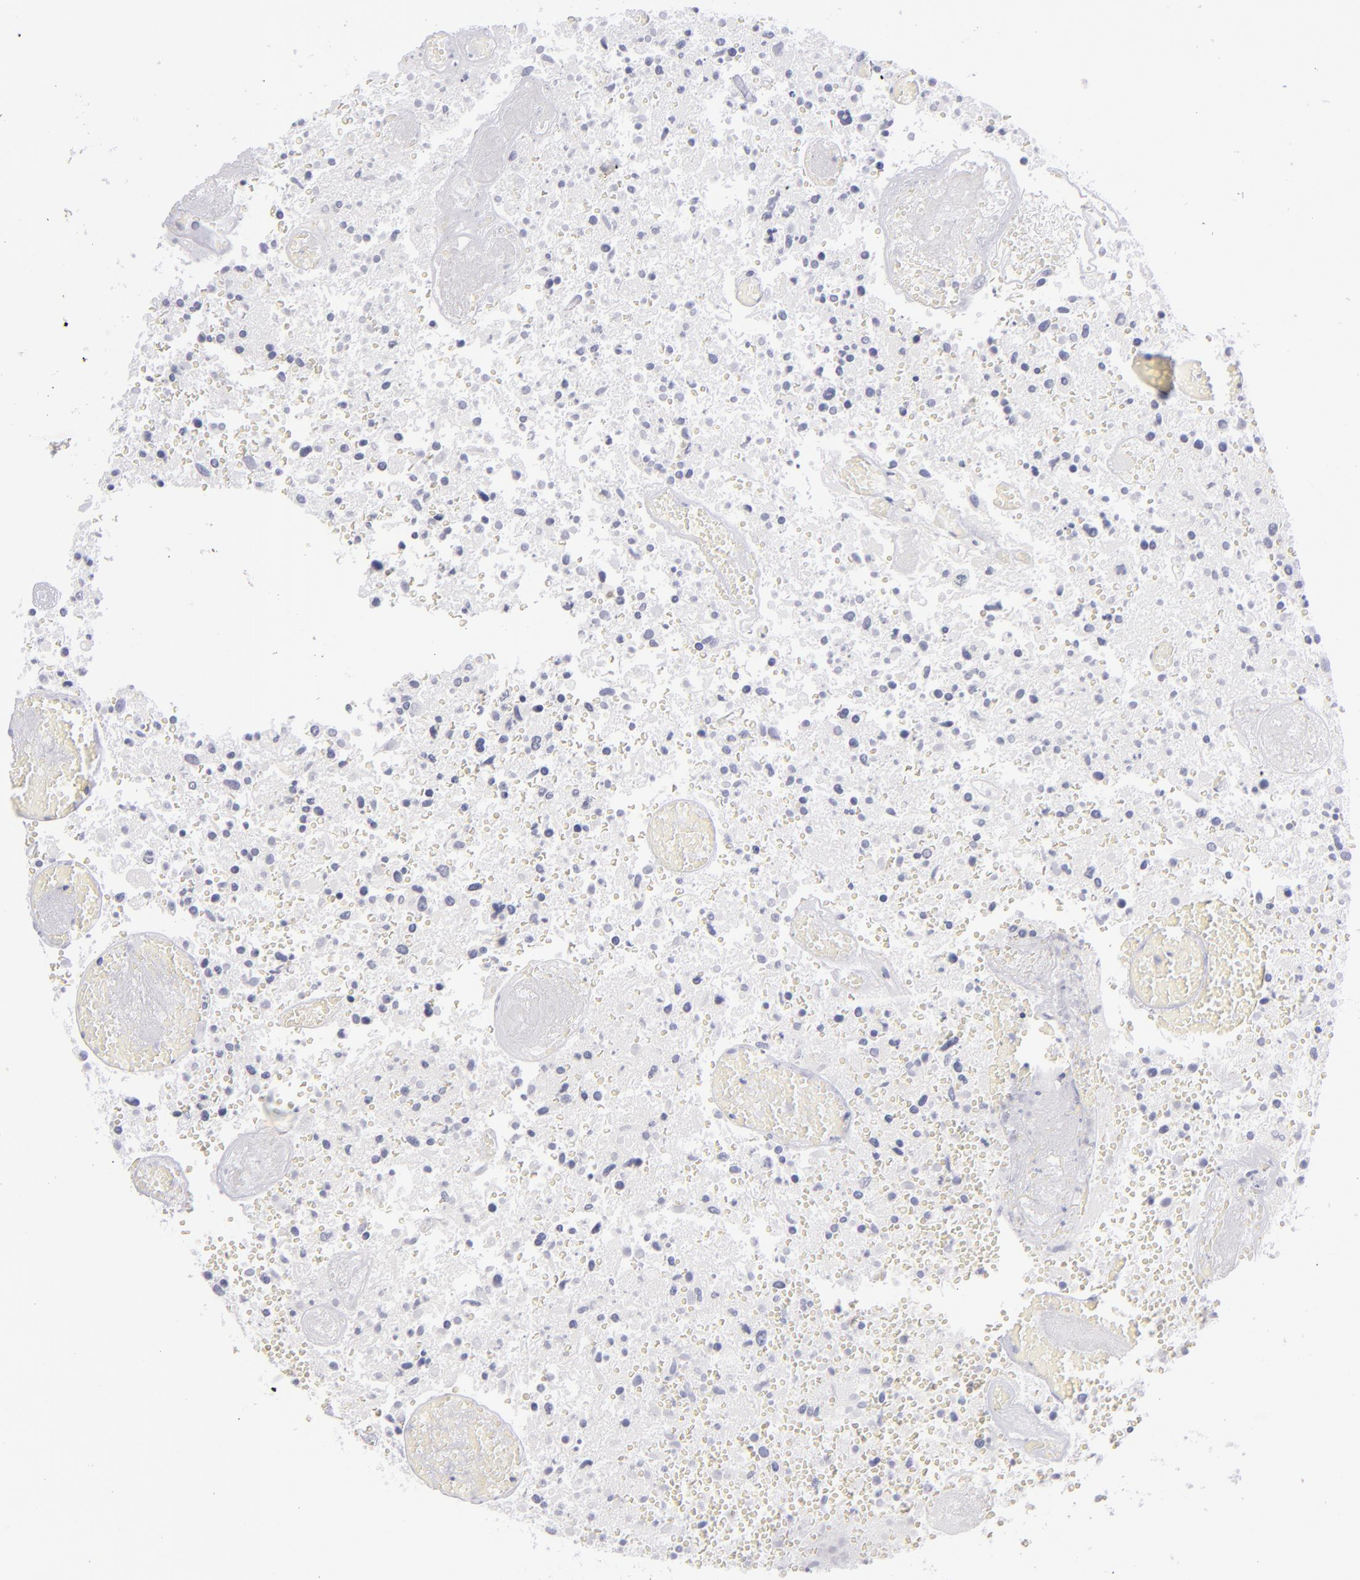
{"staining": {"intensity": "negative", "quantity": "none", "location": "none"}, "tissue": "glioma", "cell_type": "Tumor cells", "image_type": "cancer", "snomed": [{"axis": "morphology", "description": "Glioma, malignant, High grade"}, {"axis": "topography", "description": "Brain"}], "caption": "Malignant glioma (high-grade) was stained to show a protein in brown. There is no significant staining in tumor cells.", "gene": "ITGB4", "patient": {"sex": "male", "age": 72}}